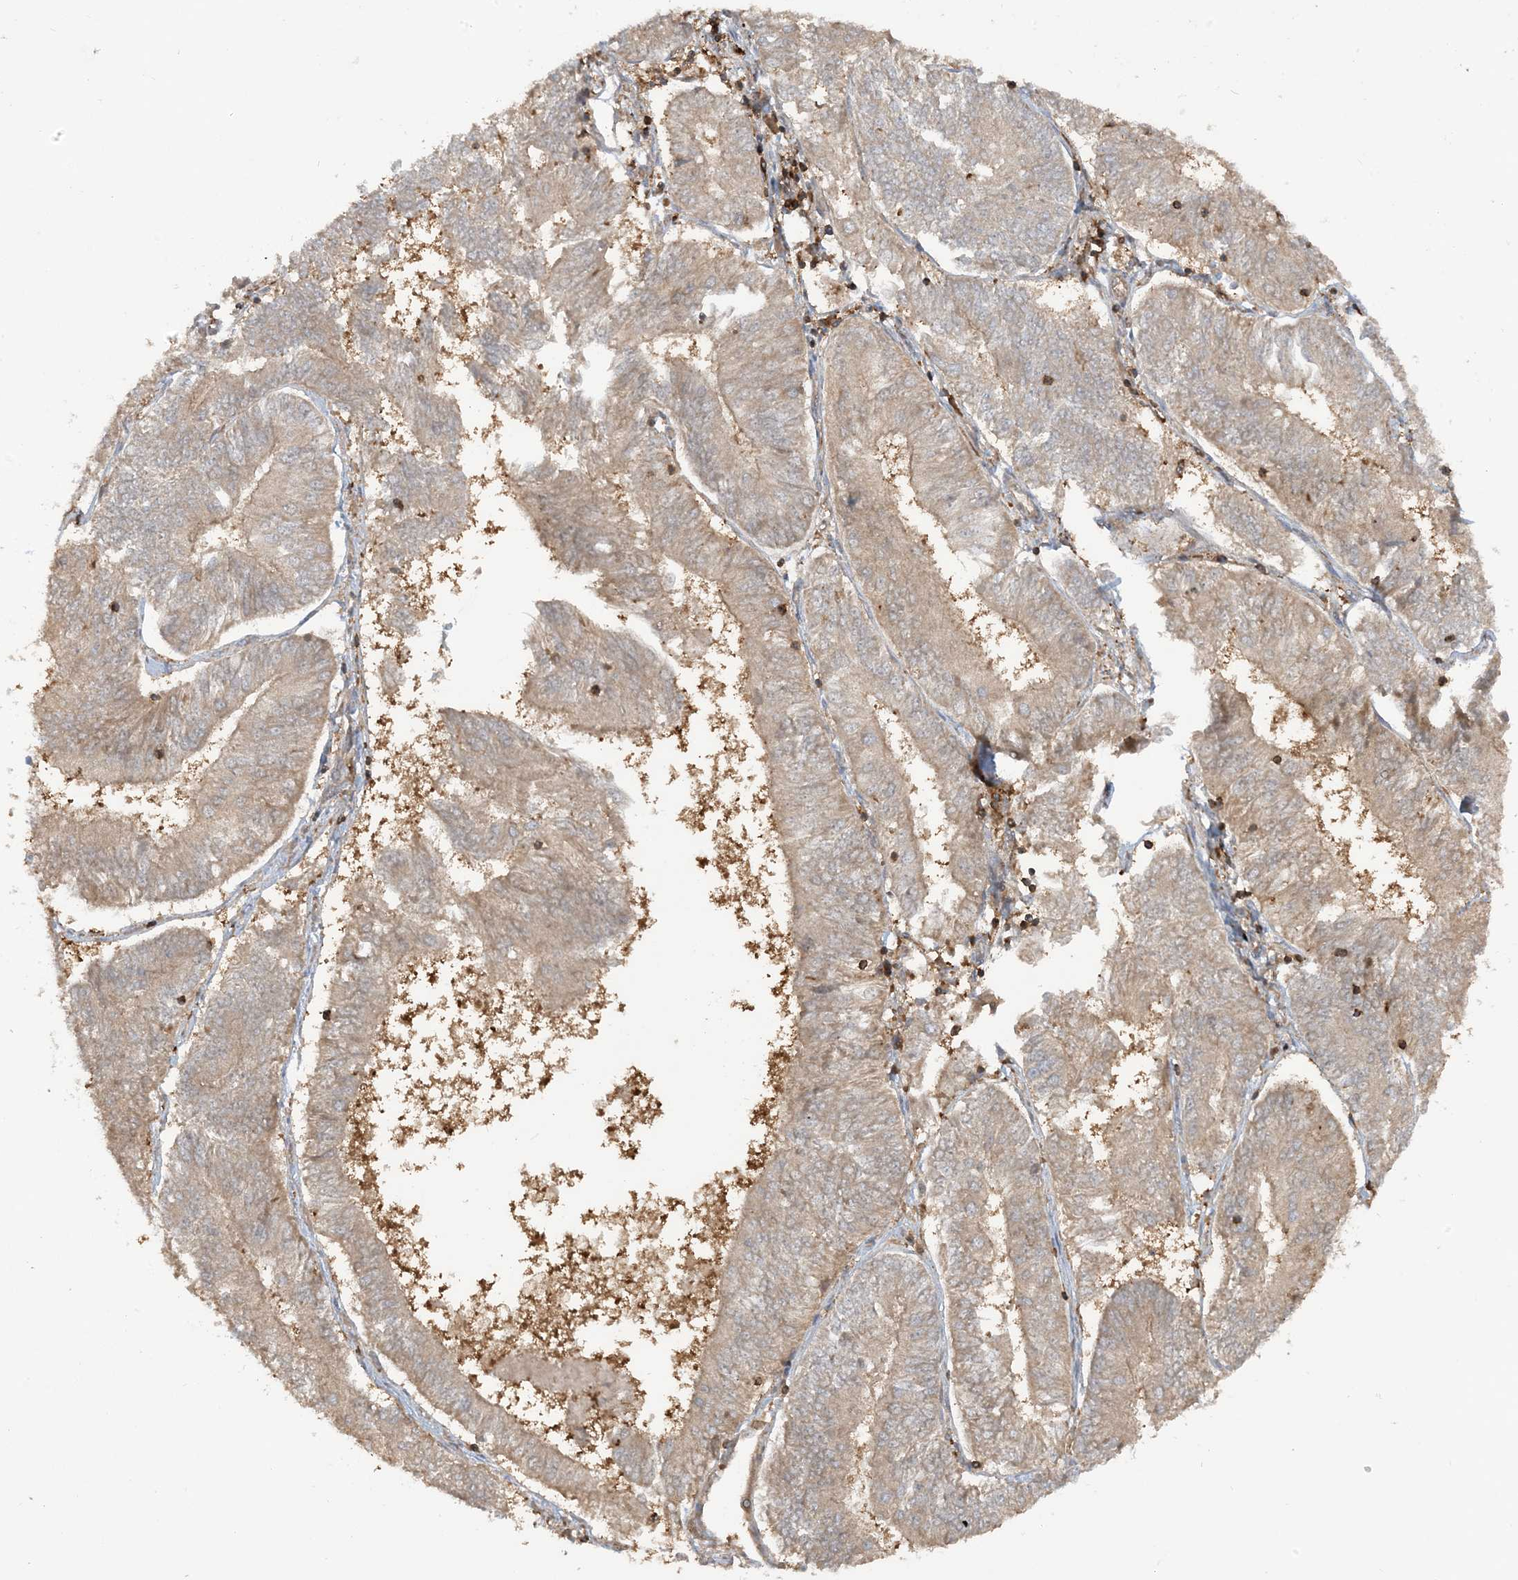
{"staining": {"intensity": "weak", "quantity": "25%-75%", "location": "cytoplasmic/membranous"}, "tissue": "endometrial cancer", "cell_type": "Tumor cells", "image_type": "cancer", "snomed": [{"axis": "morphology", "description": "Adenocarcinoma, NOS"}, {"axis": "topography", "description": "Endometrium"}], "caption": "Protein expression analysis of human adenocarcinoma (endometrial) reveals weak cytoplasmic/membranous positivity in about 25%-75% of tumor cells.", "gene": "CAPZB", "patient": {"sex": "female", "age": 58}}